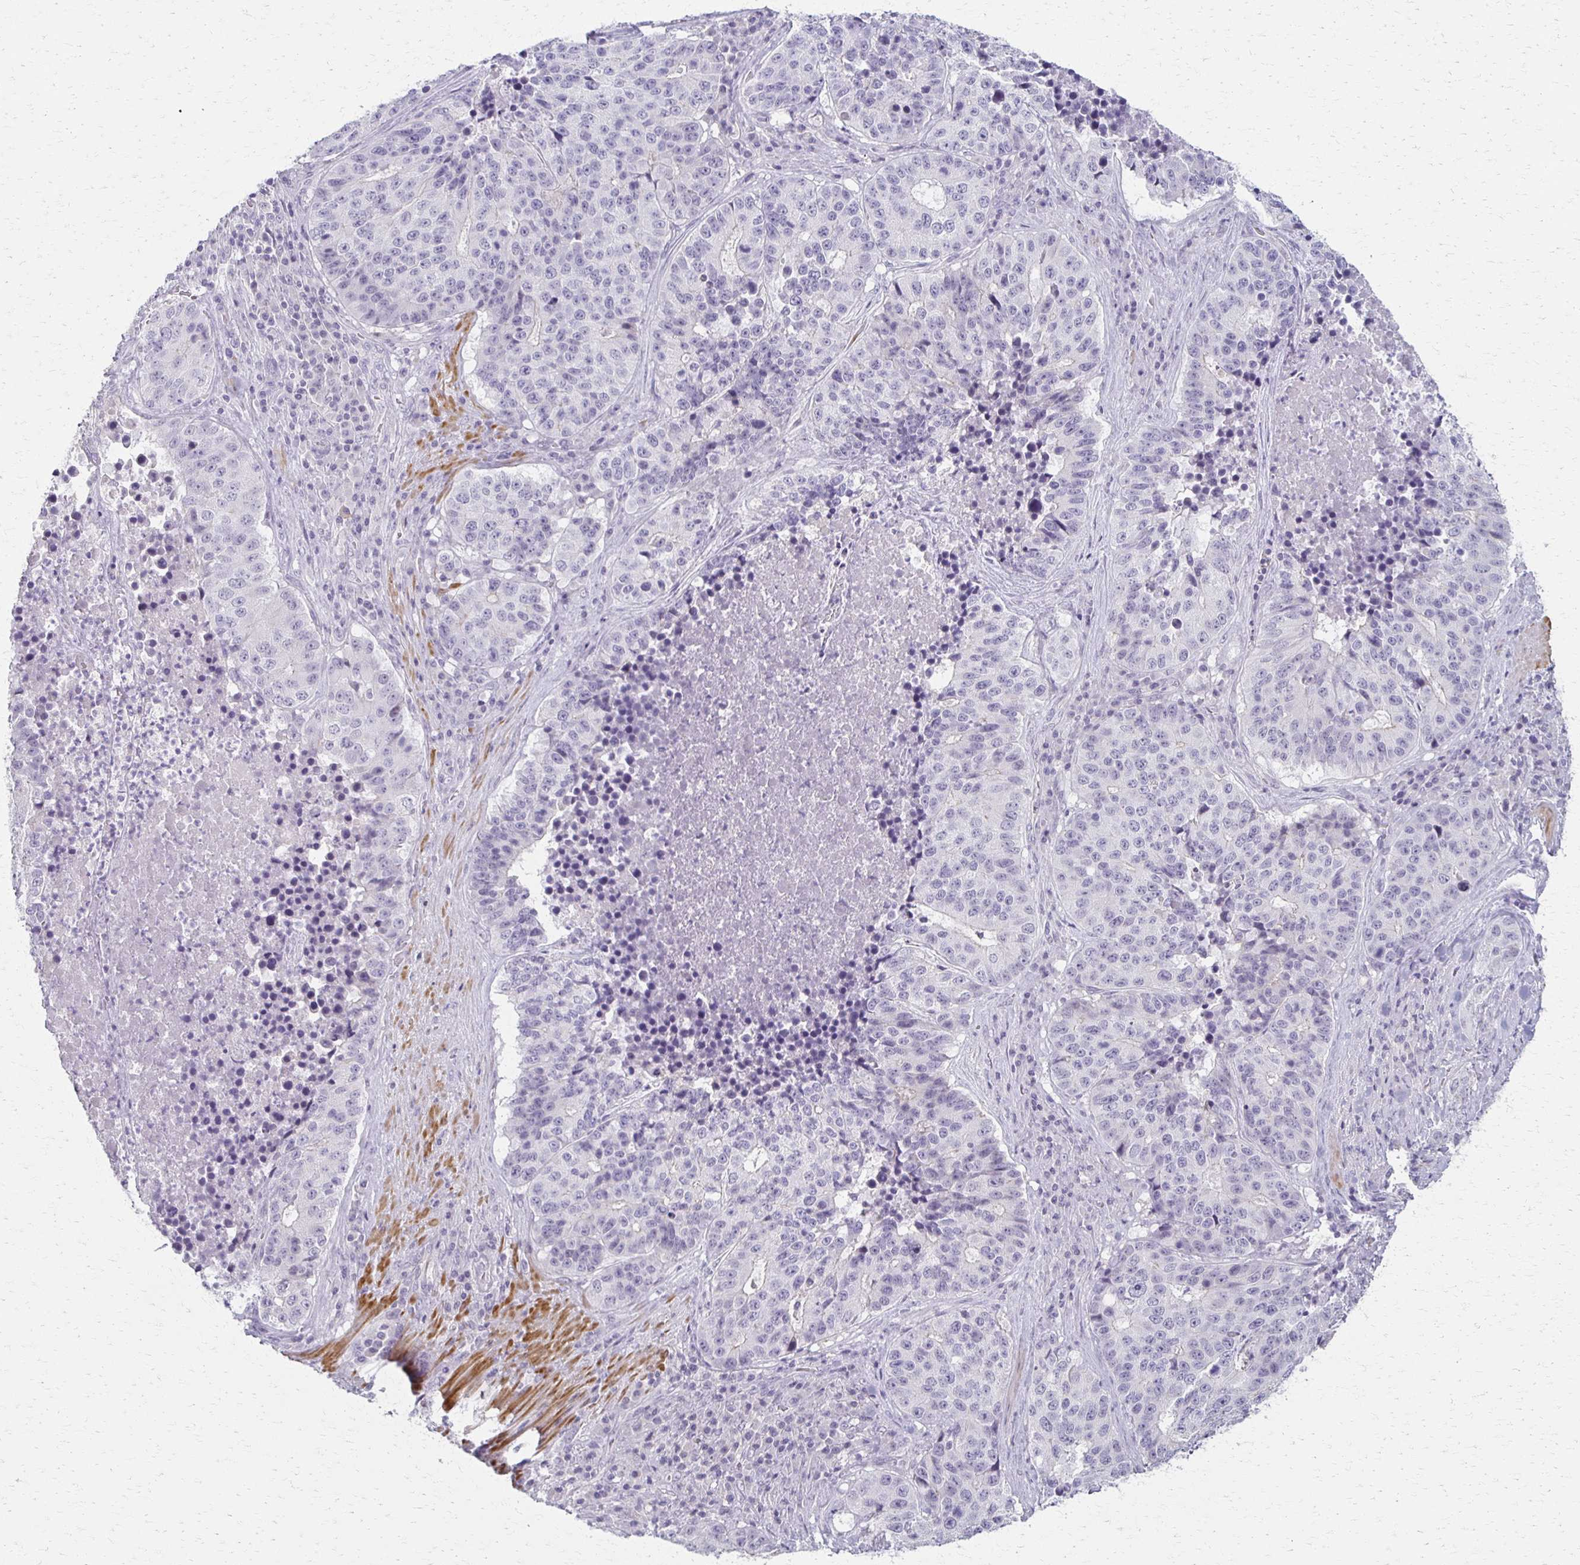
{"staining": {"intensity": "negative", "quantity": "none", "location": "none"}, "tissue": "stomach cancer", "cell_type": "Tumor cells", "image_type": "cancer", "snomed": [{"axis": "morphology", "description": "Adenocarcinoma, NOS"}, {"axis": "topography", "description": "Stomach"}], "caption": "This image is of stomach cancer (adenocarcinoma) stained with immunohistochemistry (IHC) to label a protein in brown with the nuclei are counter-stained blue. There is no expression in tumor cells.", "gene": "FOXO4", "patient": {"sex": "male", "age": 71}}